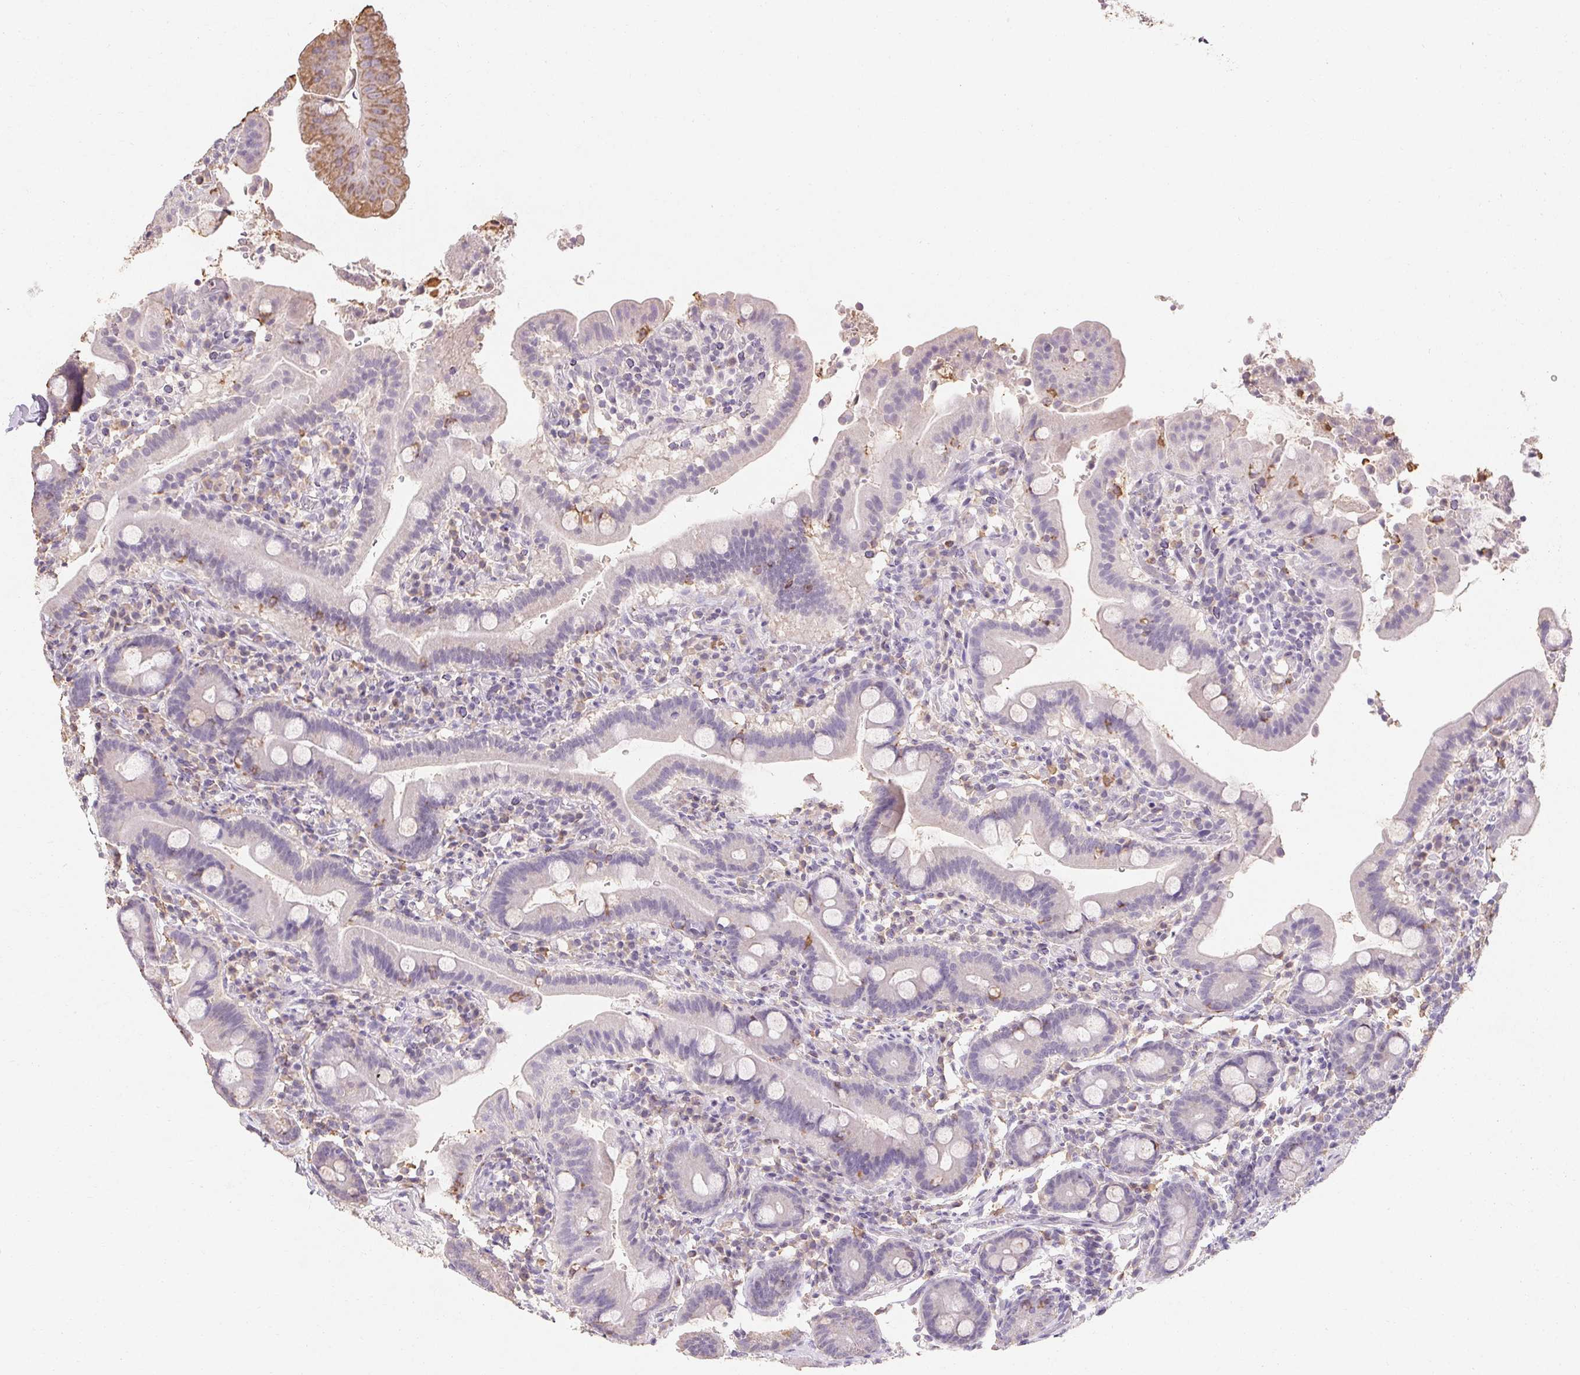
{"staining": {"intensity": "negative", "quantity": "none", "location": "none"}, "tissue": "small intestine", "cell_type": "Glandular cells", "image_type": "normal", "snomed": [{"axis": "morphology", "description": "Normal tissue, NOS"}, {"axis": "topography", "description": "Small intestine"}], "caption": "This is an immunohistochemistry micrograph of unremarkable human small intestine. There is no positivity in glandular cells.", "gene": "MAP7D2", "patient": {"sex": "male", "age": 26}}